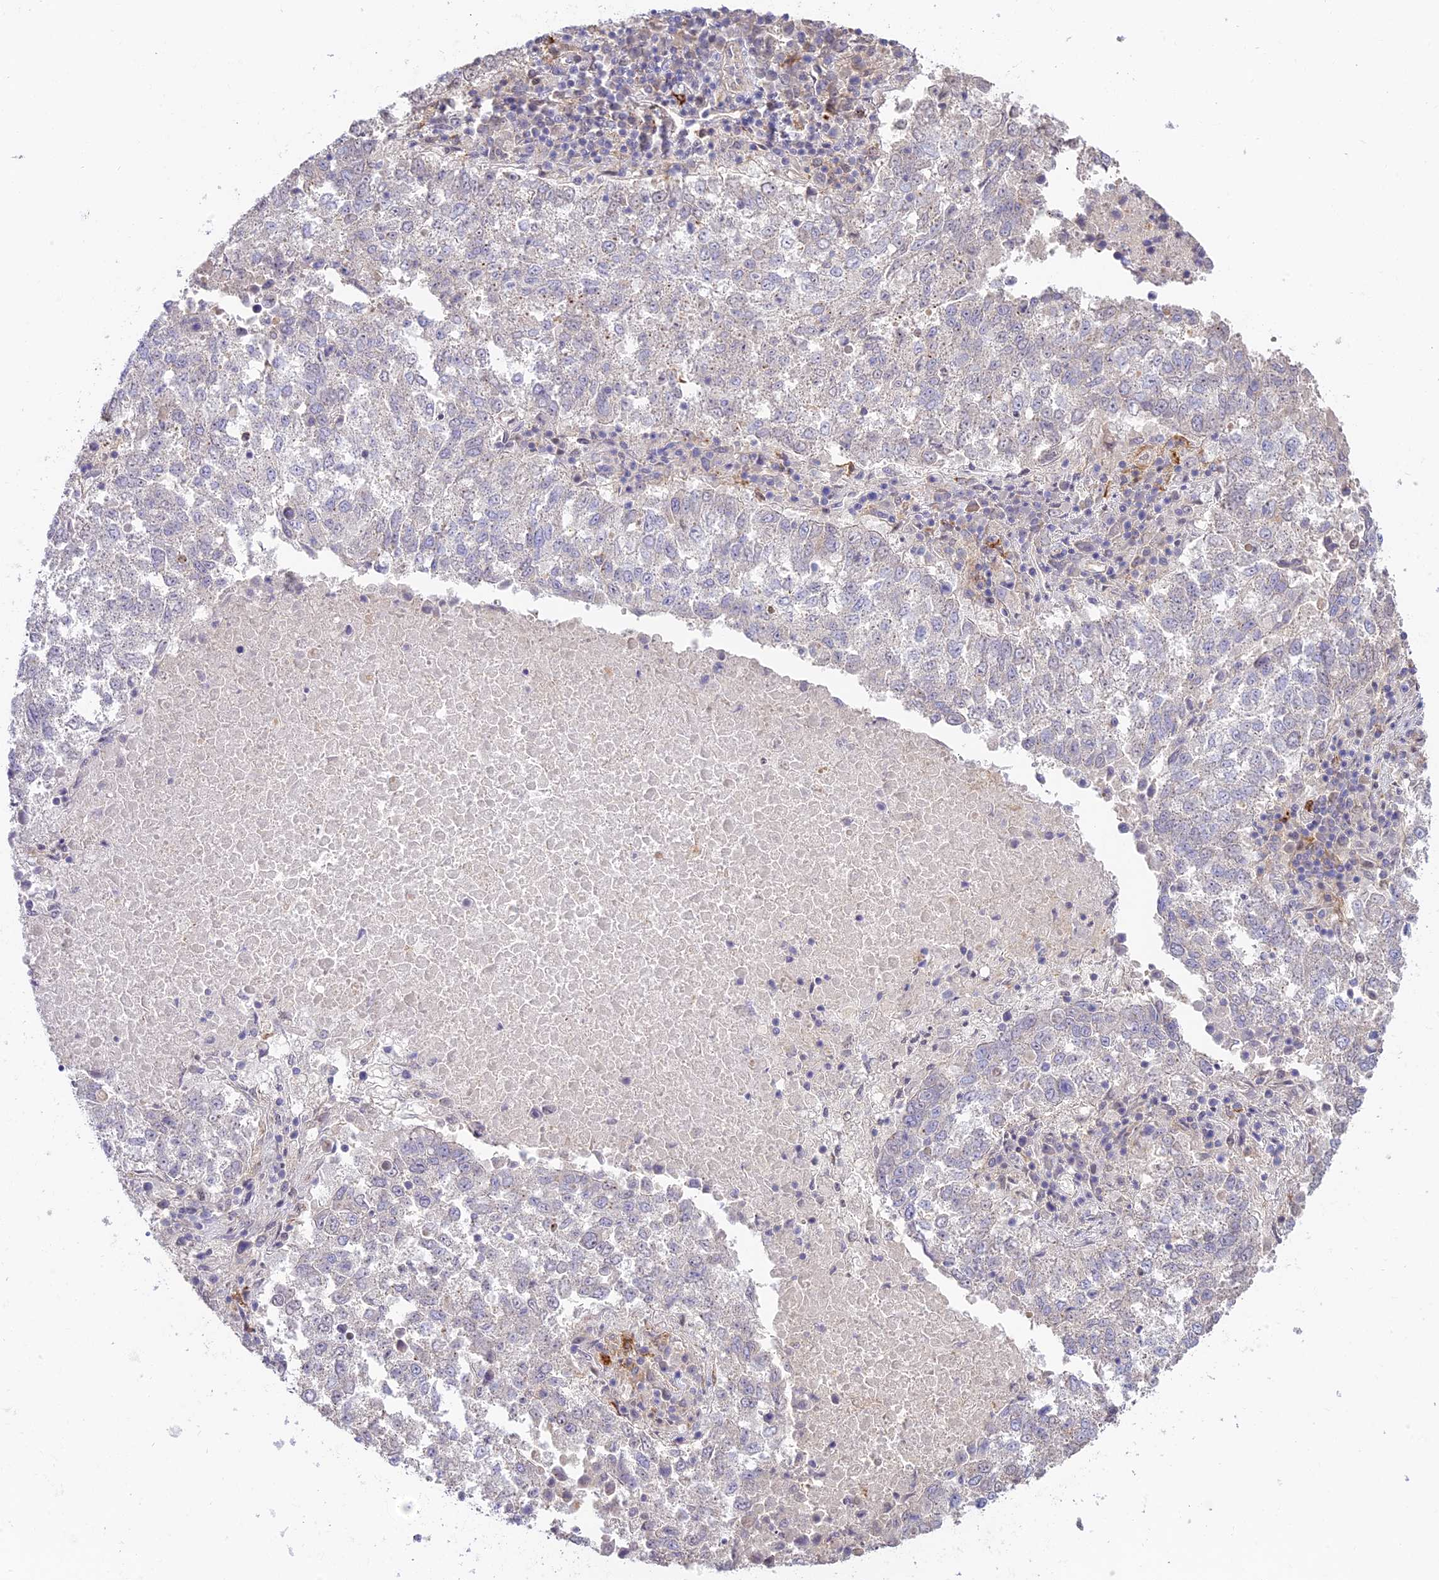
{"staining": {"intensity": "negative", "quantity": "none", "location": "none"}, "tissue": "lung cancer", "cell_type": "Tumor cells", "image_type": "cancer", "snomed": [{"axis": "morphology", "description": "Squamous cell carcinoma, NOS"}, {"axis": "topography", "description": "Lung"}], "caption": "Image shows no significant protein staining in tumor cells of lung squamous cell carcinoma.", "gene": "NOD2", "patient": {"sex": "male", "age": 73}}